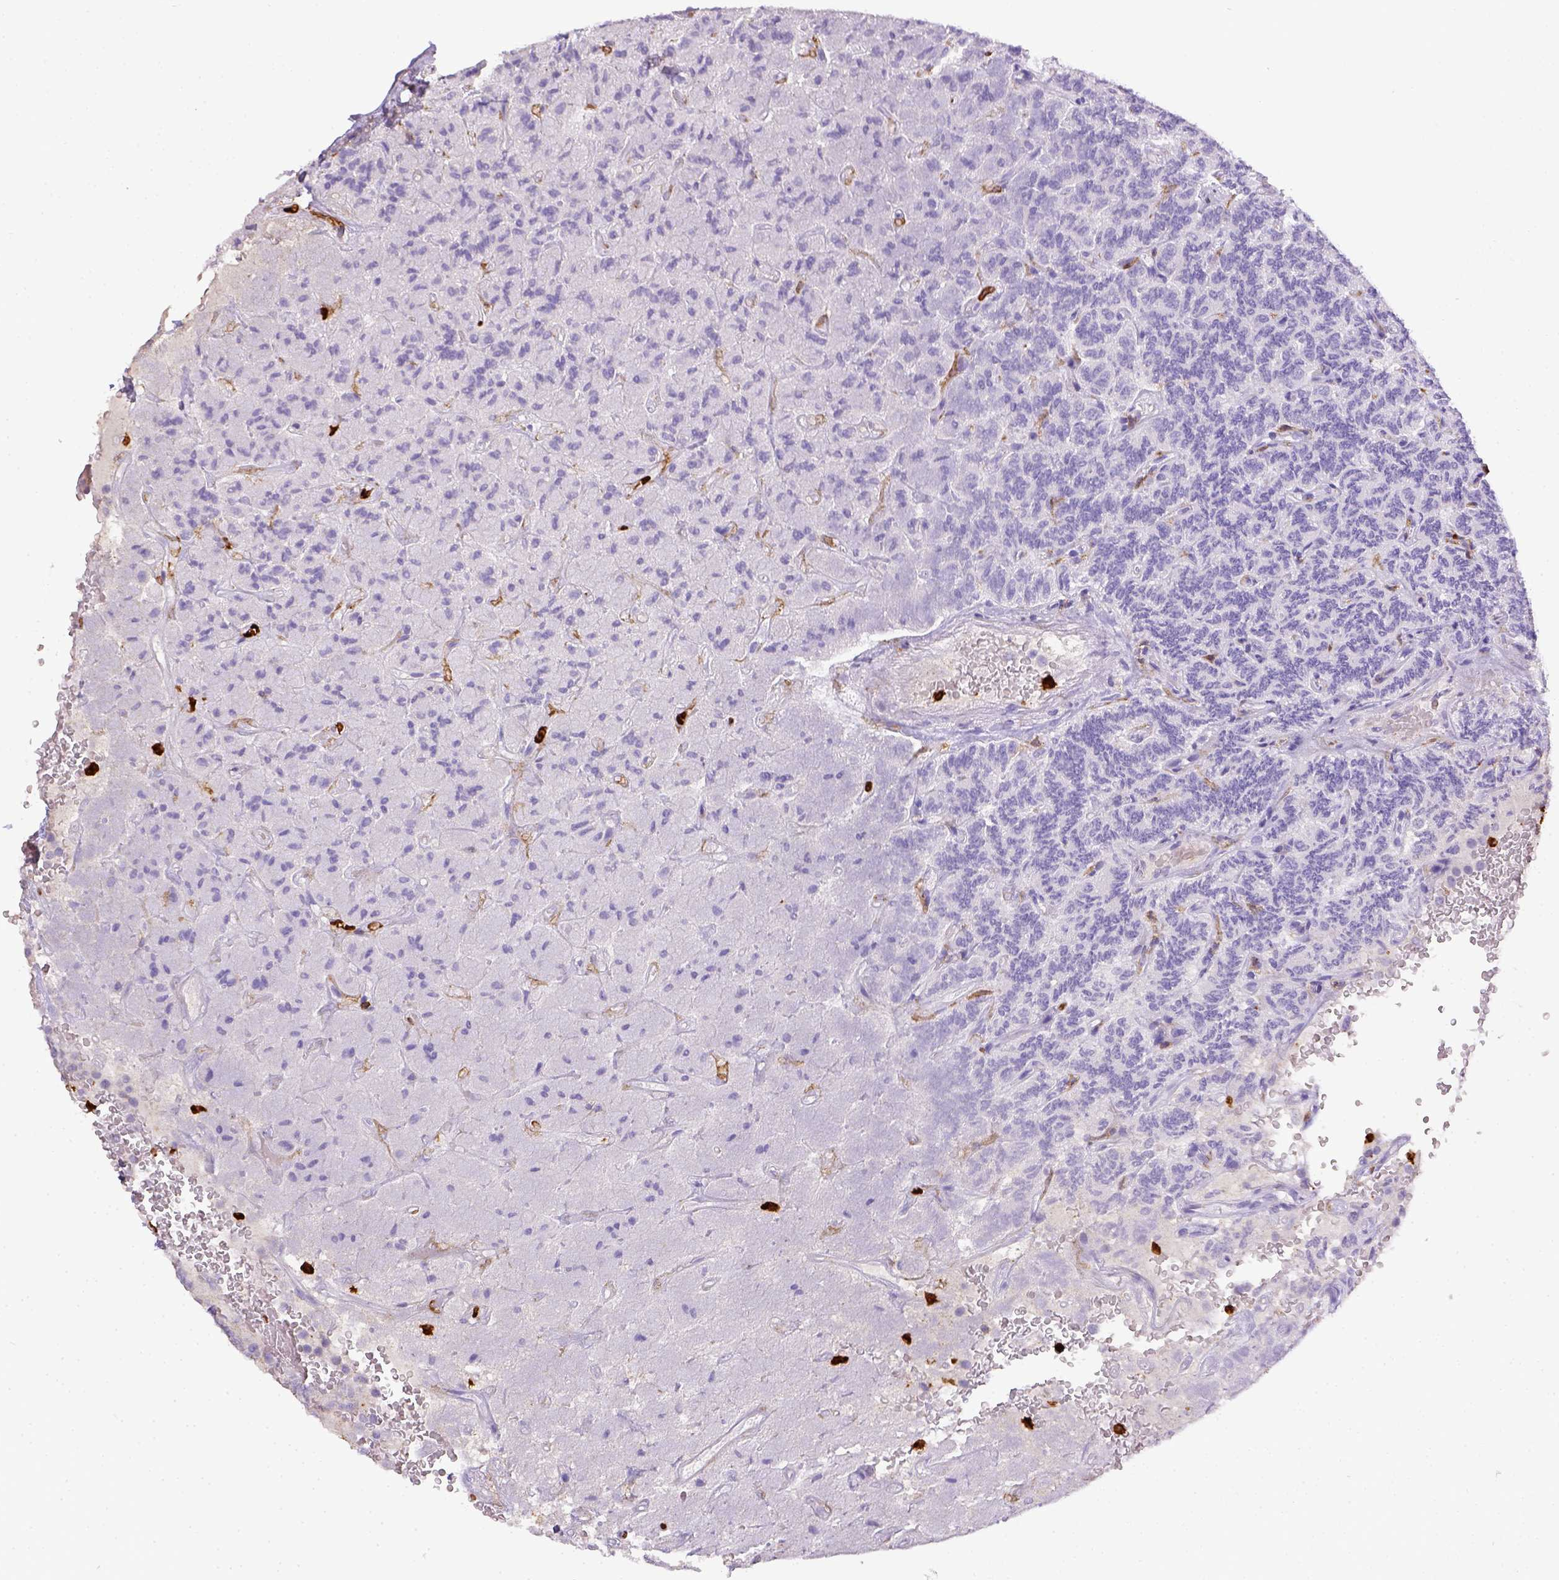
{"staining": {"intensity": "negative", "quantity": "none", "location": "none"}, "tissue": "carcinoid", "cell_type": "Tumor cells", "image_type": "cancer", "snomed": [{"axis": "morphology", "description": "Carcinoid, malignant, NOS"}, {"axis": "topography", "description": "Pancreas"}], "caption": "DAB (3,3'-diaminobenzidine) immunohistochemical staining of malignant carcinoid displays no significant staining in tumor cells. (DAB immunohistochemistry with hematoxylin counter stain).", "gene": "ITGAM", "patient": {"sex": "male", "age": 36}}